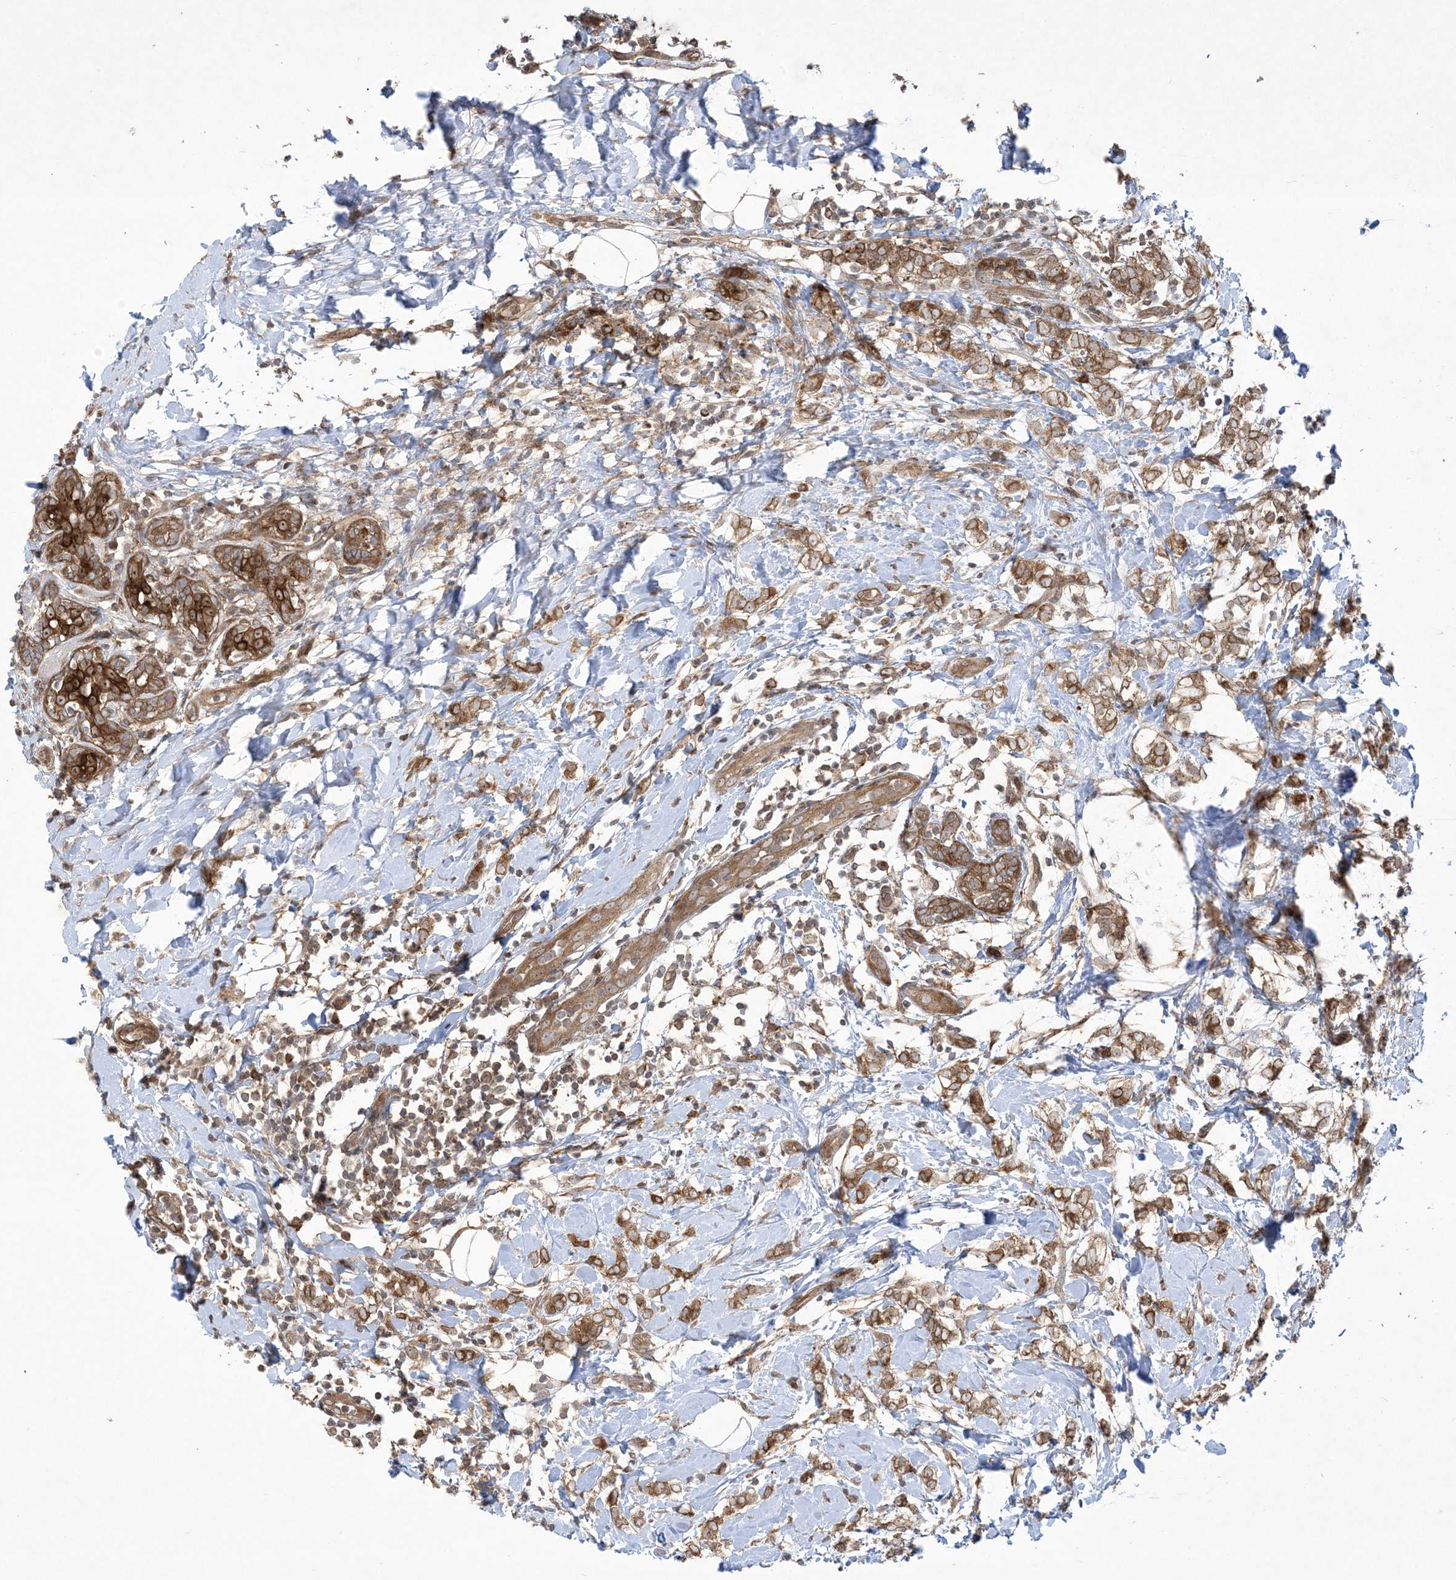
{"staining": {"intensity": "moderate", "quantity": ">75%", "location": "cytoplasmic/membranous"}, "tissue": "breast cancer", "cell_type": "Tumor cells", "image_type": "cancer", "snomed": [{"axis": "morphology", "description": "Normal tissue, NOS"}, {"axis": "morphology", "description": "Lobular carcinoma"}, {"axis": "topography", "description": "Breast"}], "caption": "Breast cancer (lobular carcinoma) was stained to show a protein in brown. There is medium levels of moderate cytoplasmic/membranous expression in about >75% of tumor cells. The protein is shown in brown color, while the nuclei are stained blue.", "gene": "SOGA3", "patient": {"sex": "female", "age": 47}}